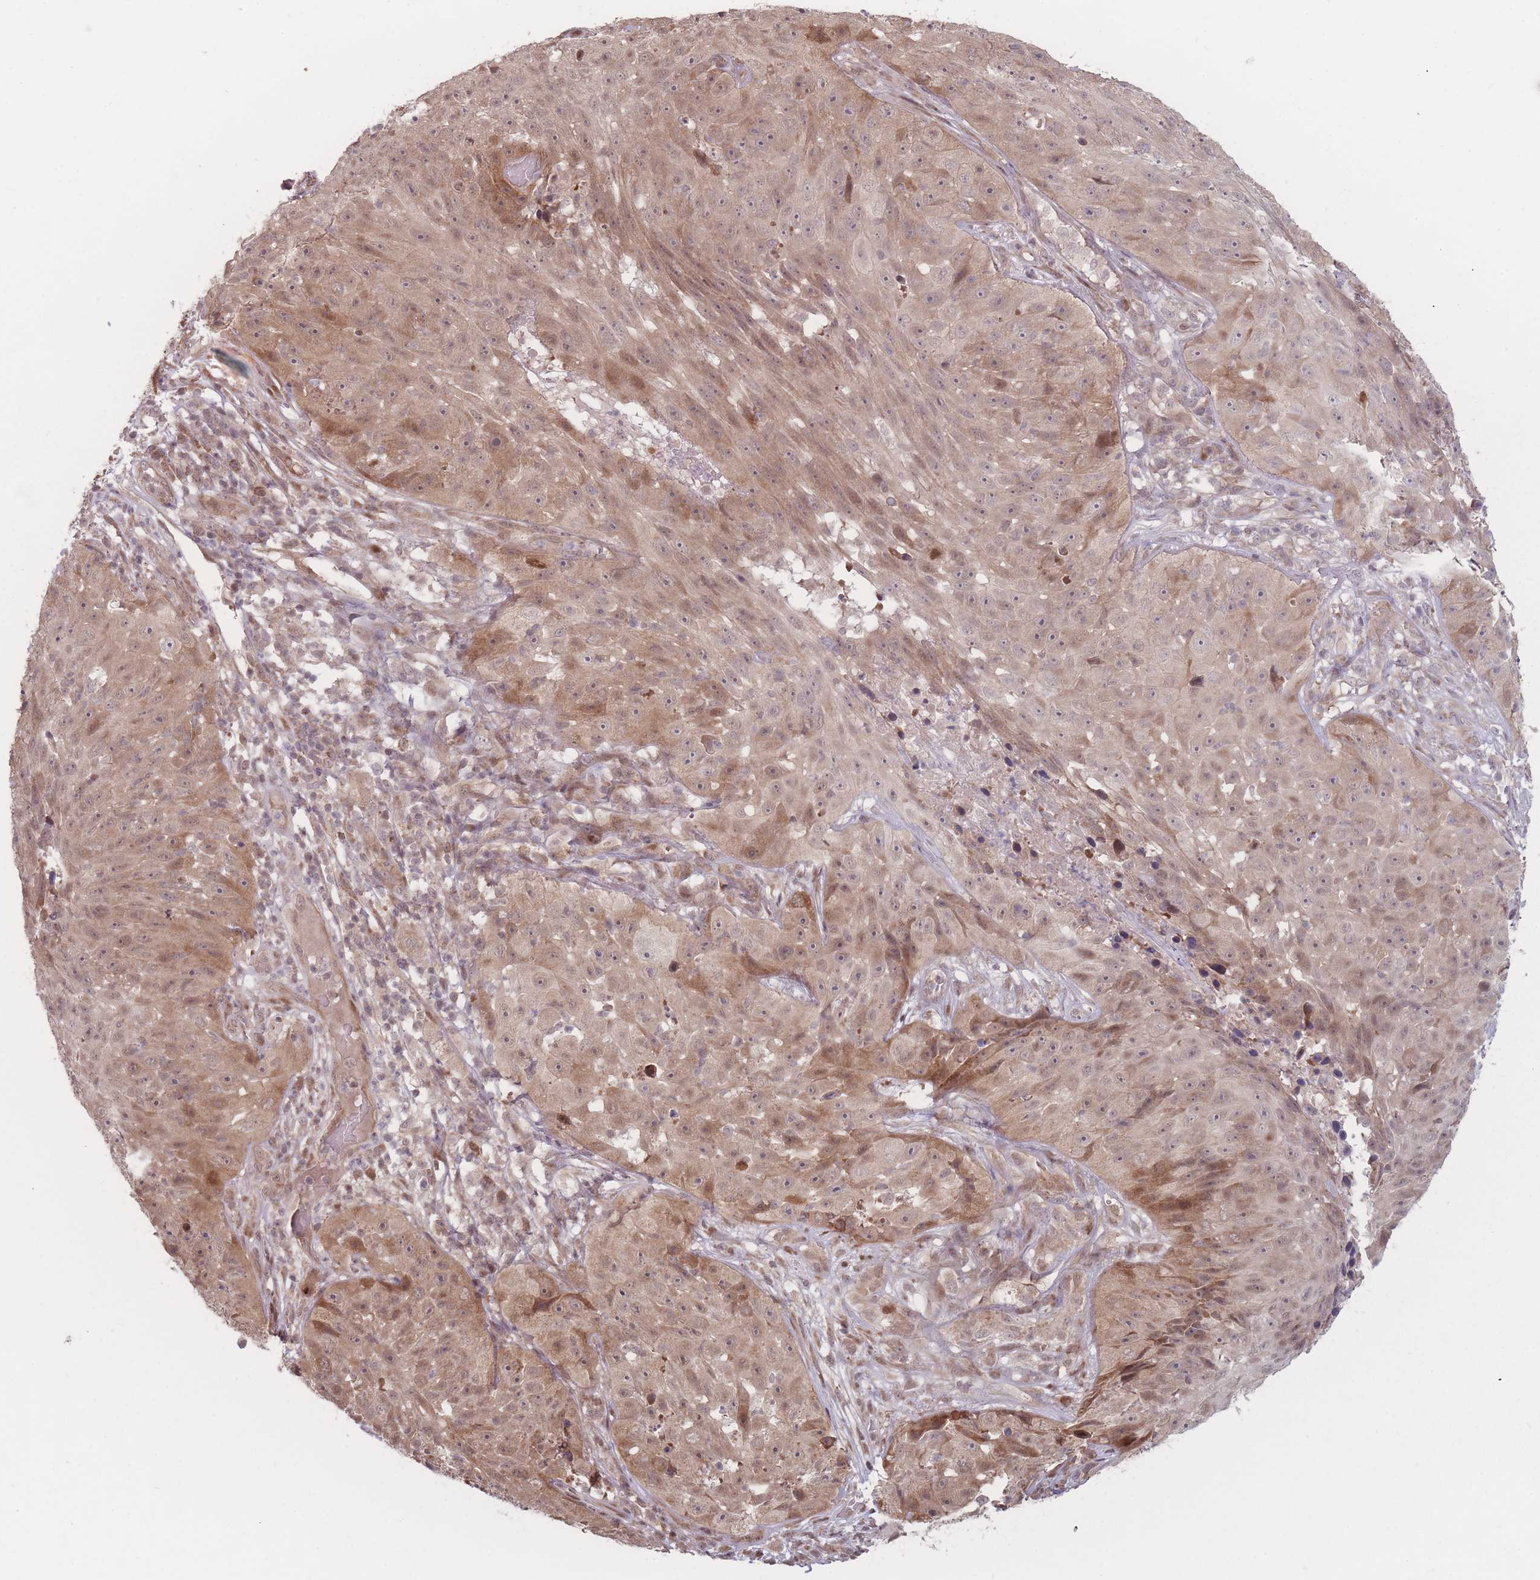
{"staining": {"intensity": "moderate", "quantity": ">75%", "location": "cytoplasmic/membranous,nuclear"}, "tissue": "skin cancer", "cell_type": "Tumor cells", "image_type": "cancer", "snomed": [{"axis": "morphology", "description": "Squamous cell carcinoma, NOS"}, {"axis": "topography", "description": "Skin"}], "caption": "Immunohistochemistry (IHC) (DAB) staining of skin cancer (squamous cell carcinoma) shows moderate cytoplasmic/membranous and nuclear protein positivity in about >75% of tumor cells.", "gene": "RPS18", "patient": {"sex": "female", "age": 87}}